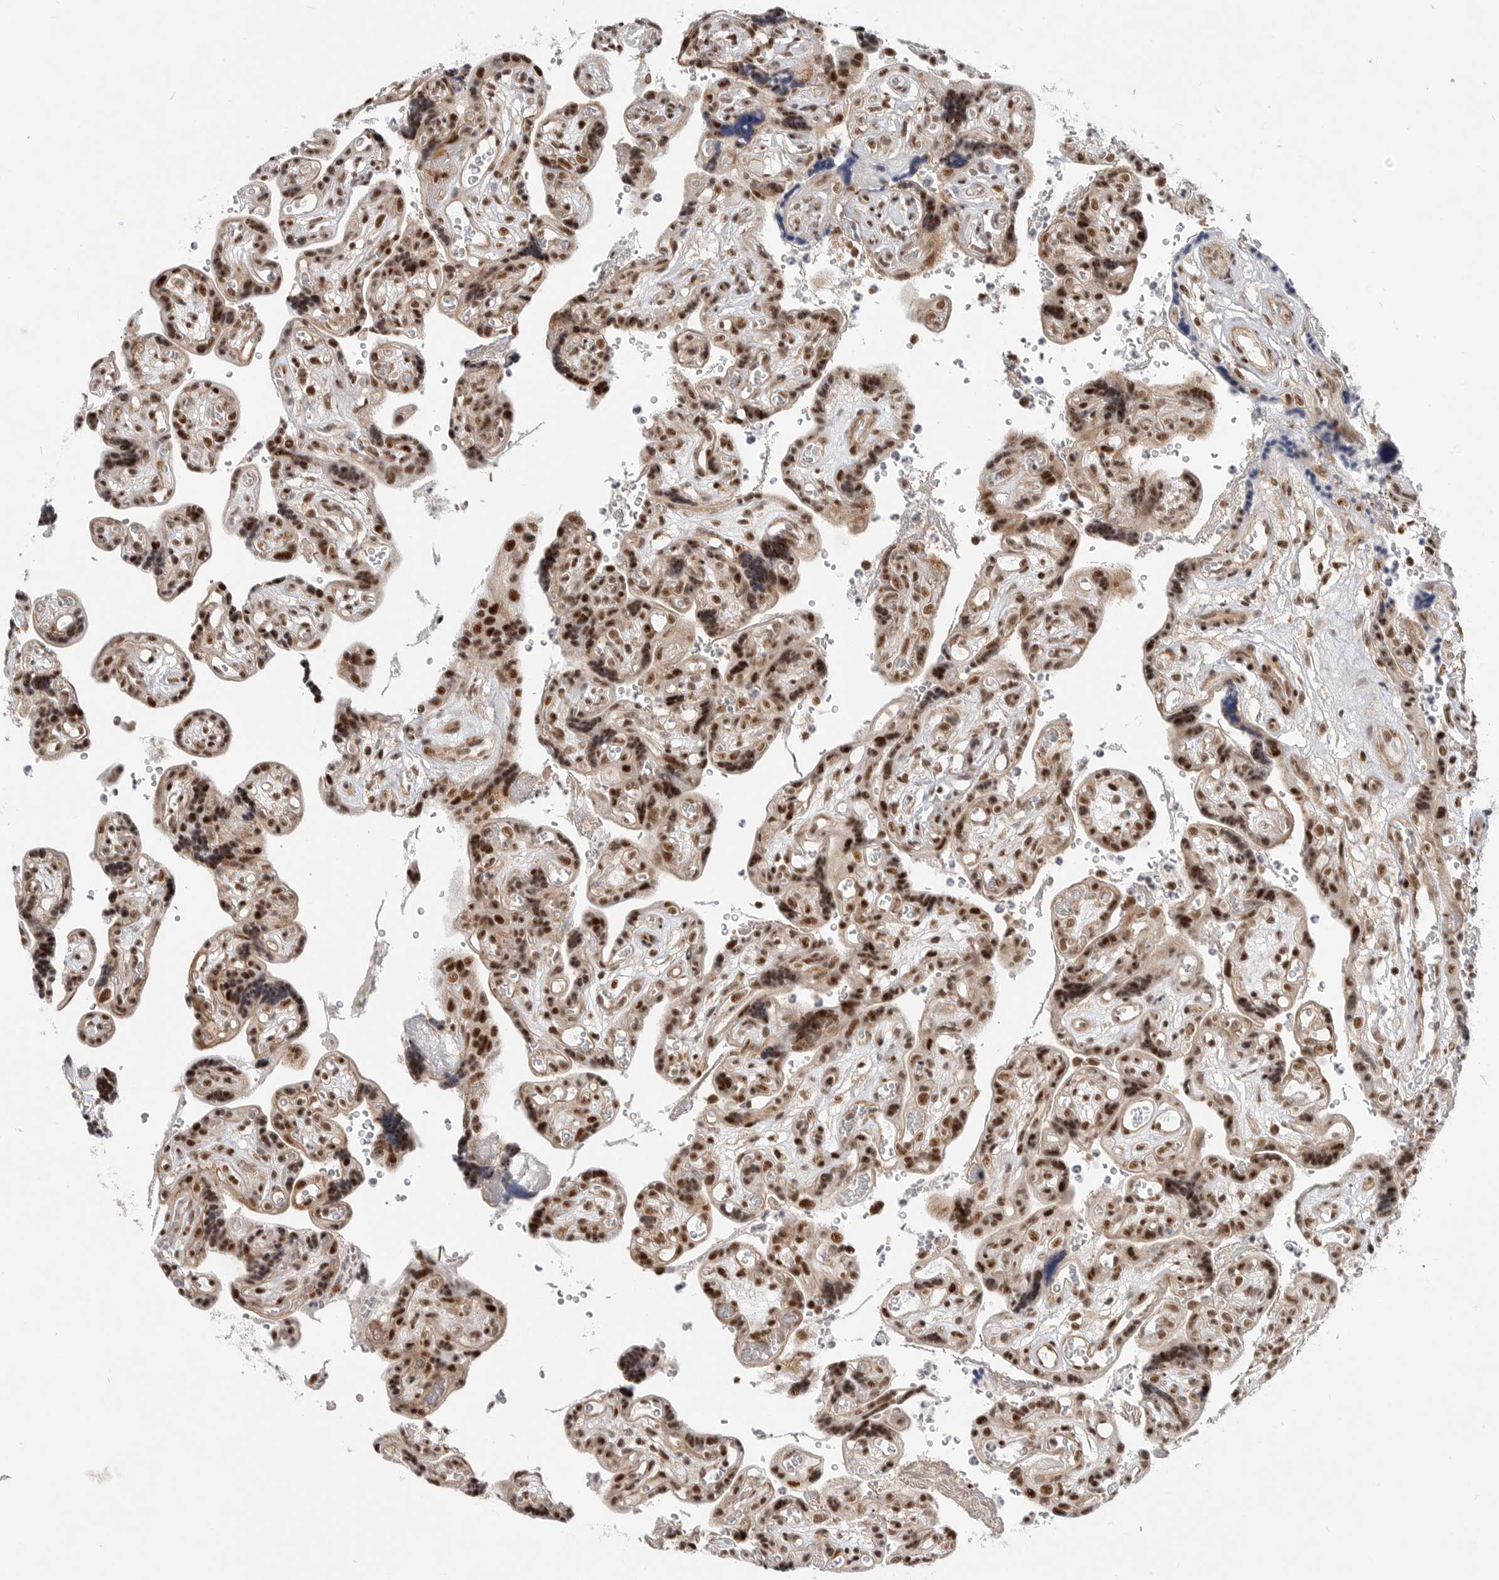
{"staining": {"intensity": "strong", "quantity": ">75%", "location": "nuclear"}, "tissue": "placenta", "cell_type": "Decidual cells", "image_type": "normal", "snomed": [{"axis": "morphology", "description": "Normal tissue, NOS"}, {"axis": "topography", "description": "Placenta"}], "caption": "Protein staining exhibits strong nuclear positivity in approximately >75% of decidual cells in unremarkable placenta. Ihc stains the protein in brown and the nuclei are stained blue.", "gene": "GPATCH2", "patient": {"sex": "female", "age": 30}}